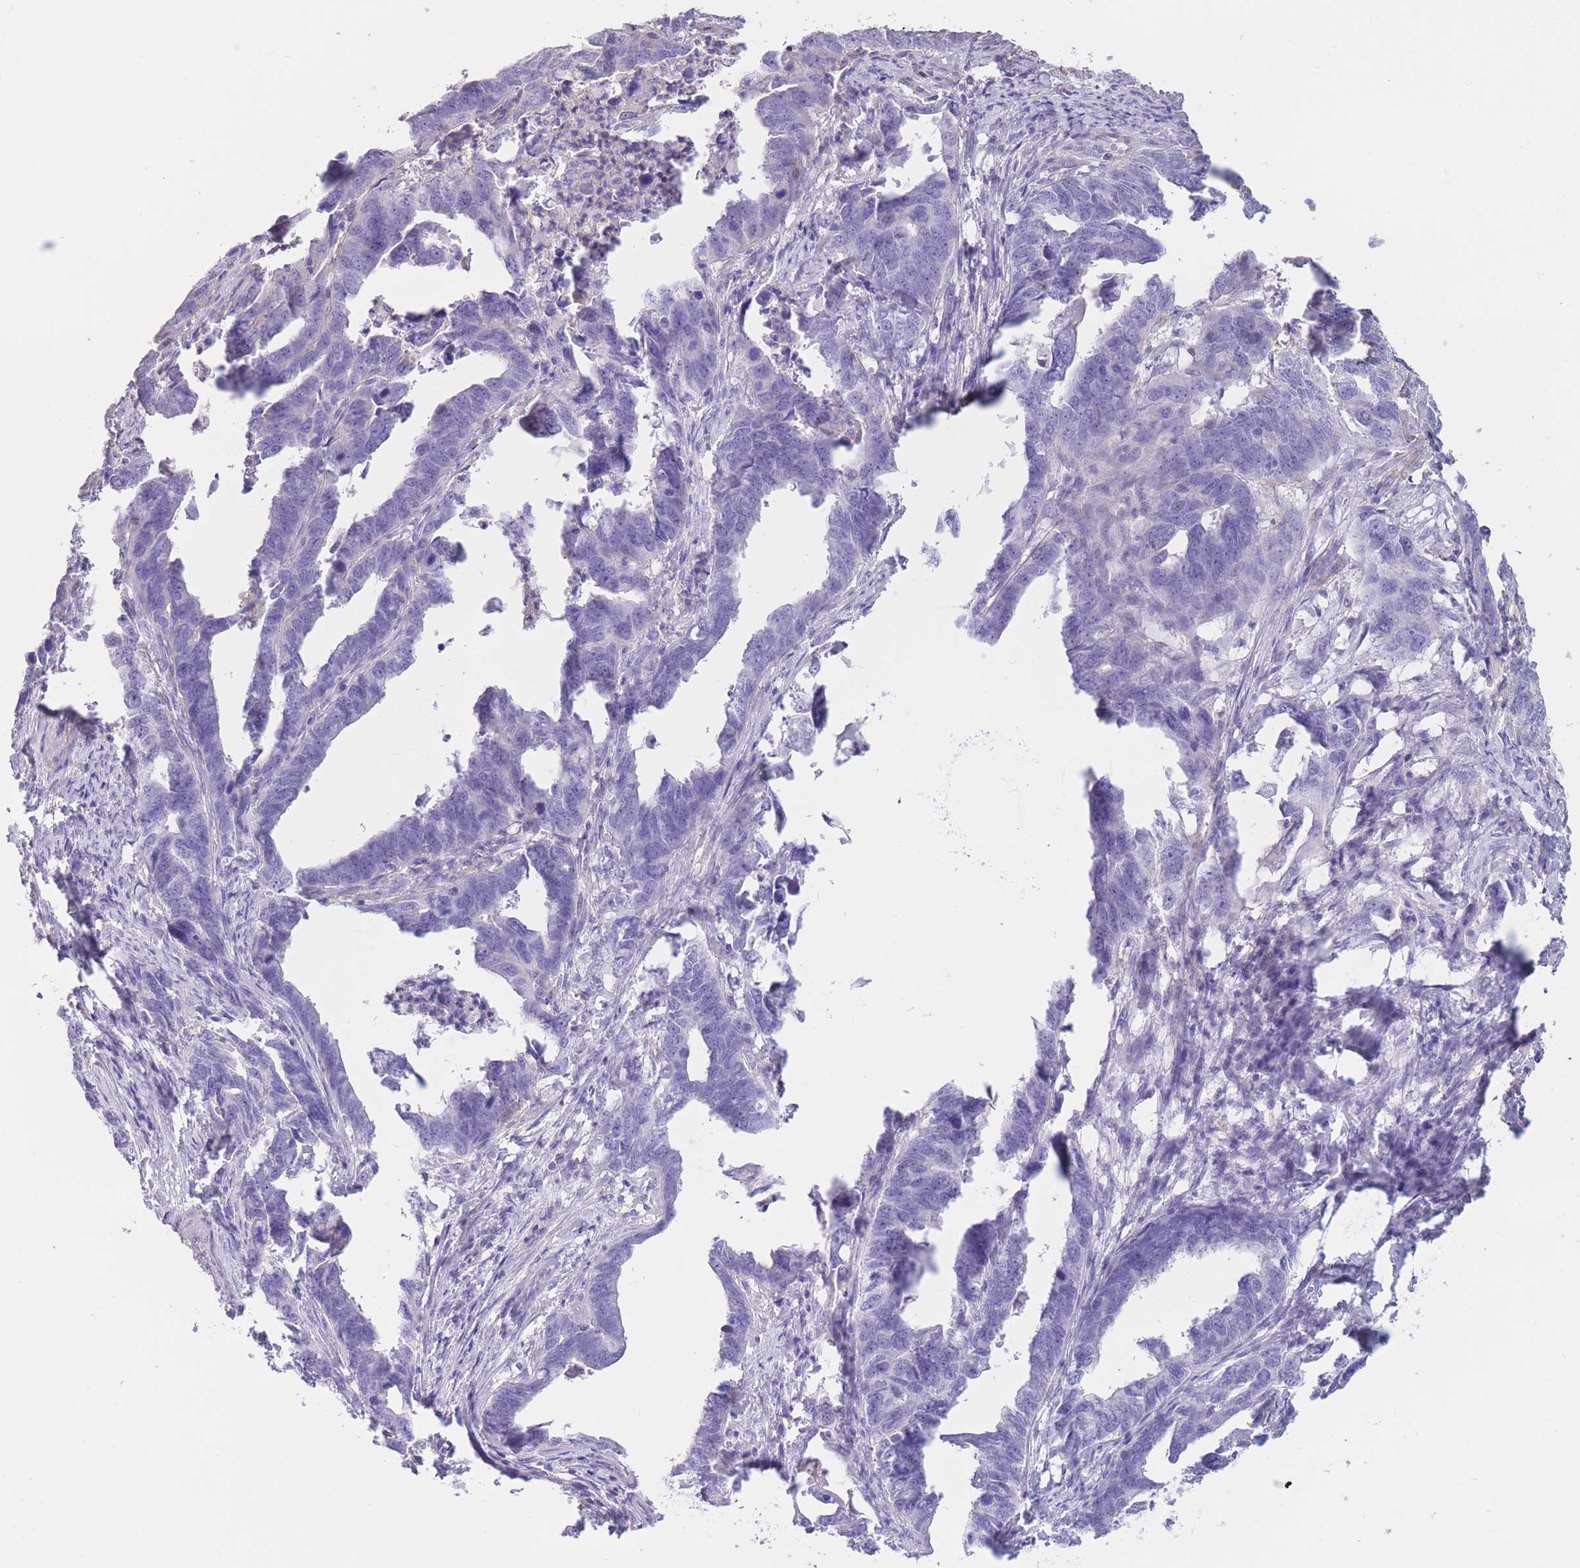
{"staining": {"intensity": "negative", "quantity": "none", "location": "none"}, "tissue": "endometrial cancer", "cell_type": "Tumor cells", "image_type": "cancer", "snomed": [{"axis": "morphology", "description": "Adenocarcinoma, NOS"}, {"axis": "topography", "description": "Endometrium"}], "caption": "Tumor cells are negative for brown protein staining in endometrial adenocarcinoma. (DAB immunohistochemistry (IHC), high magnification).", "gene": "PDHA1", "patient": {"sex": "female", "age": 65}}